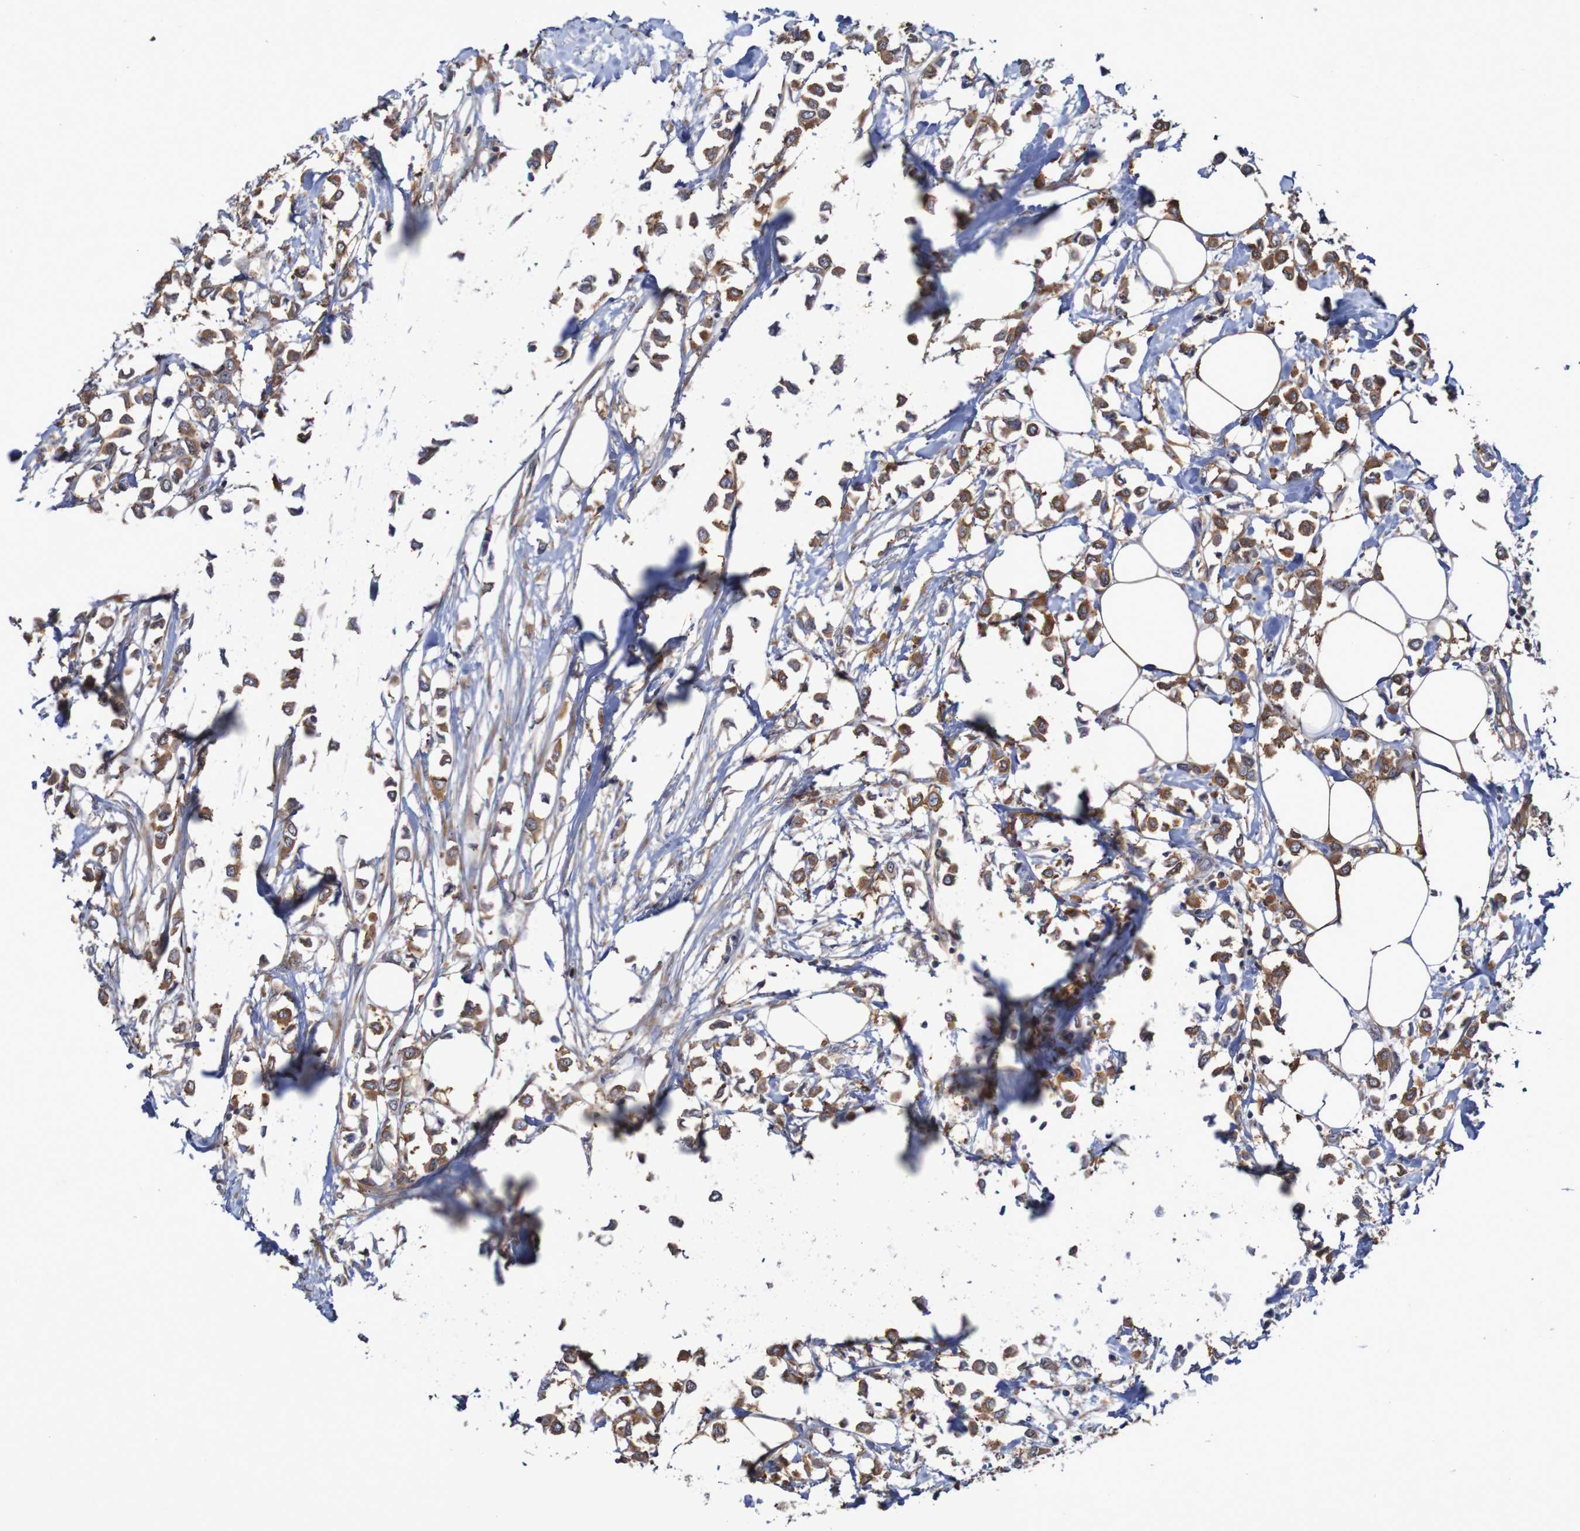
{"staining": {"intensity": "strong", "quantity": ">75%", "location": "cytoplasmic/membranous"}, "tissue": "breast cancer", "cell_type": "Tumor cells", "image_type": "cancer", "snomed": [{"axis": "morphology", "description": "Lobular carcinoma"}, {"axis": "topography", "description": "Breast"}], "caption": "An image showing strong cytoplasmic/membranous staining in about >75% of tumor cells in breast cancer, as visualized by brown immunohistochemical staining.", "gene": "LRRC47", "patient": {"sex": "female", "age": 51}}